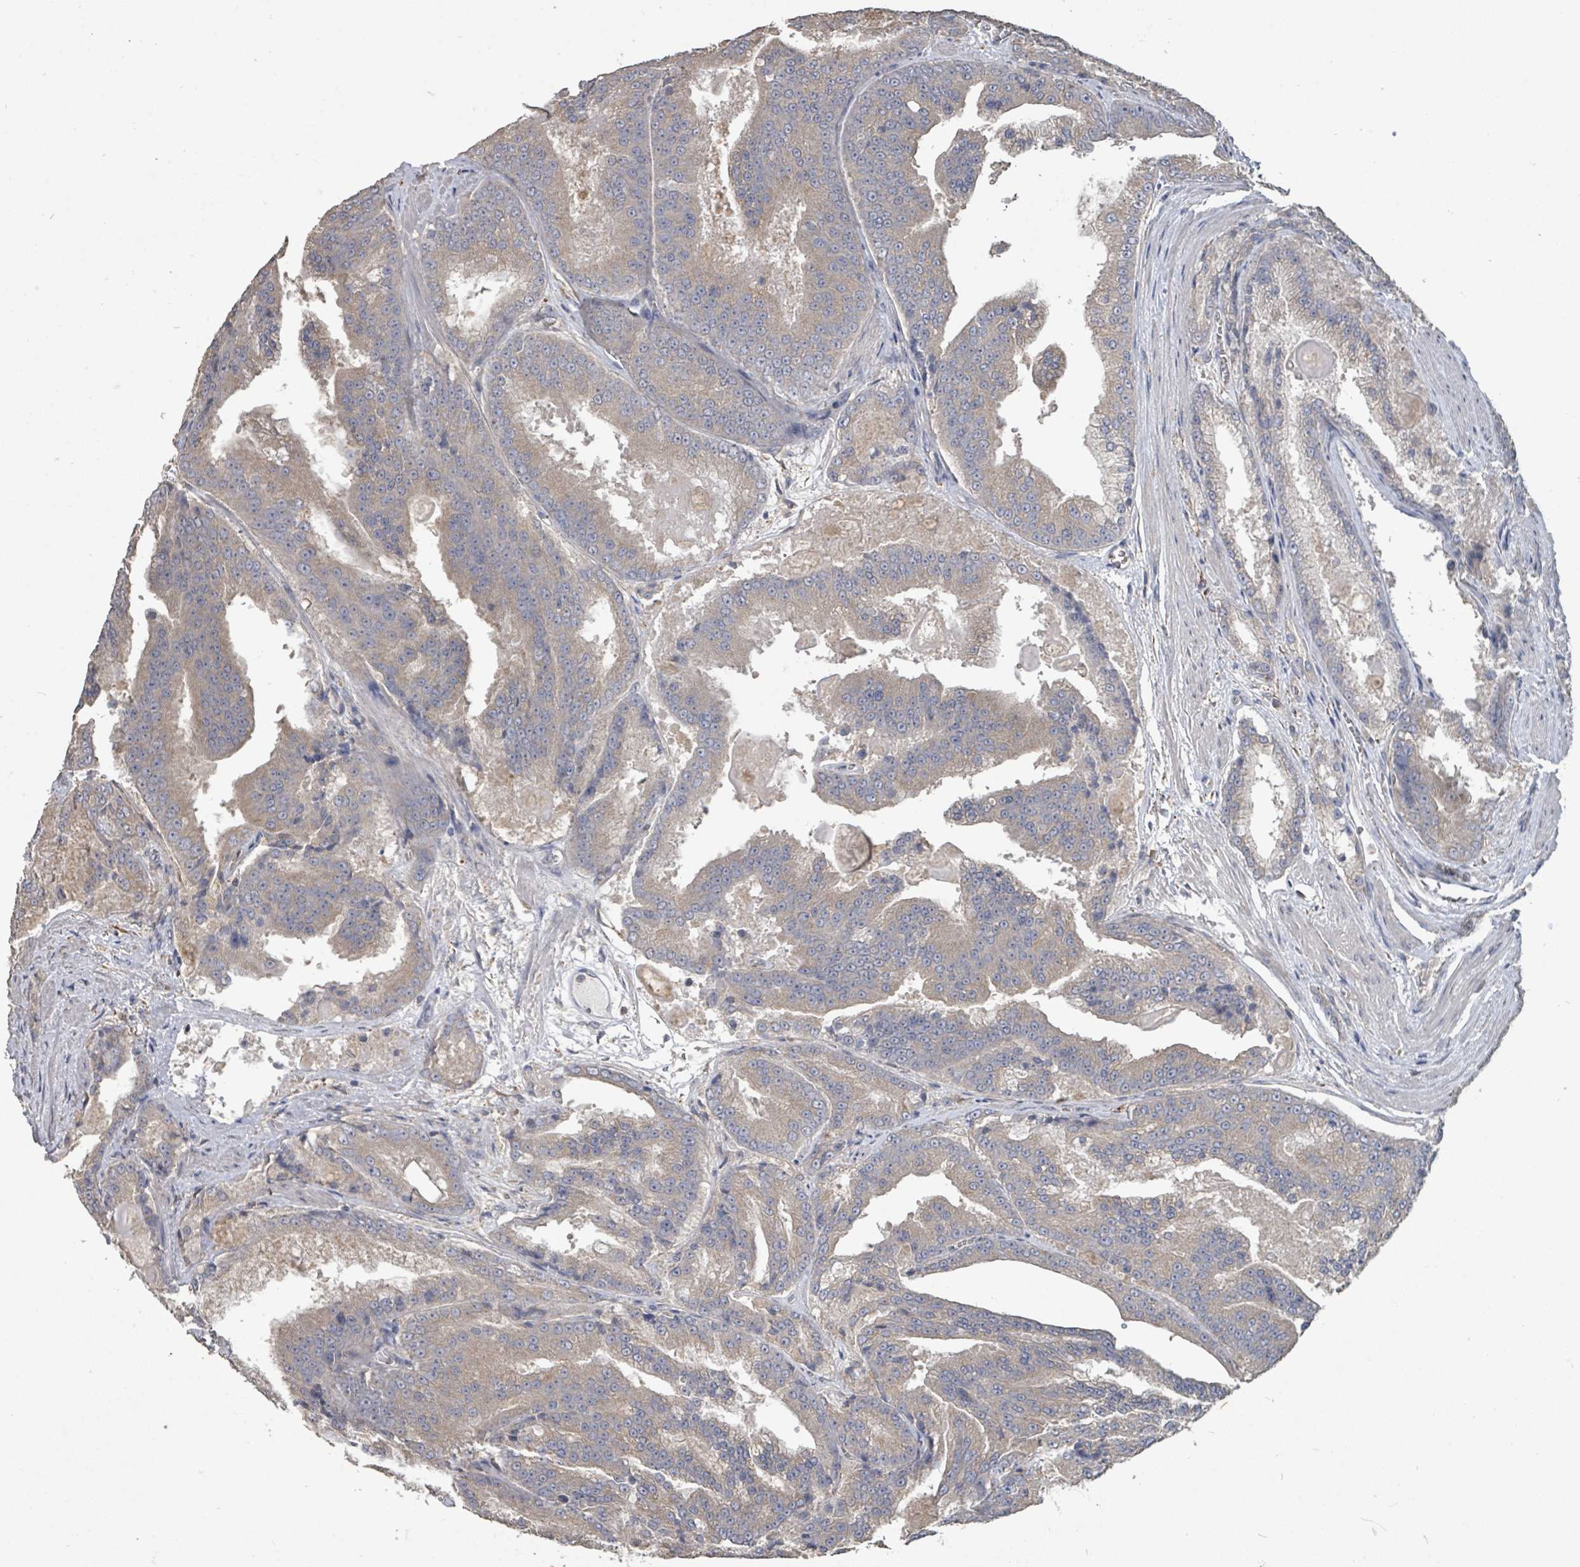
{"staining": {"intensity": "weak", "quantity": "25%-75%", "location": "cytoplasmic/membranous"}, "tissue": "prostate cancer", "cell_type": "Tumor cells", "image_type": "cancer", "snomed": [{"axis": "morphology", "description": "Adenocarcinoma, High grade"}, {"axis": "topography", "description": "Prostate"}], "caption": "Protein staining of adenocarcinoma (high-grade) (prostate) tissue shows weak cytoplasmic/membranous expression in approximately 25%-75% of tumor cells.", "gene": "SLC9A7", "patient": {"sex": "male", "age": 61}}